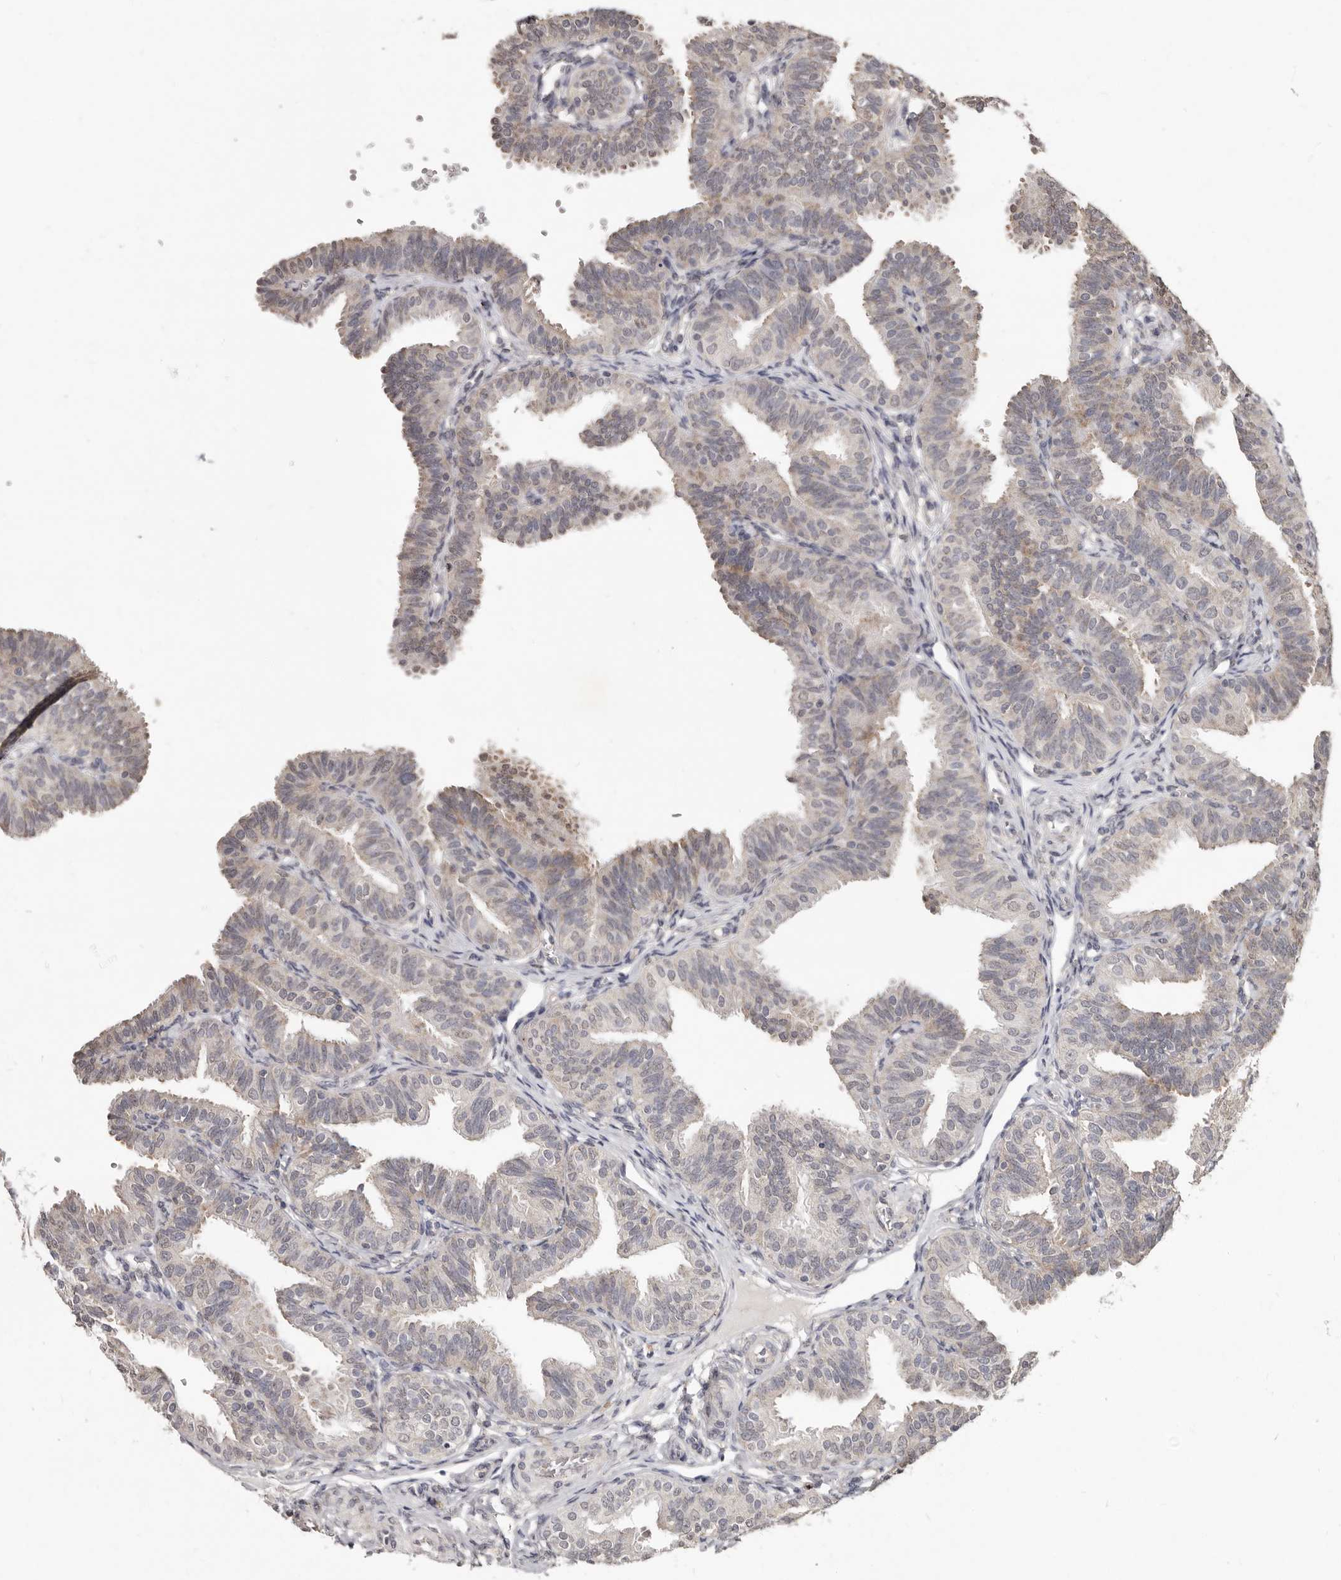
{"staining": {"intensity": "weak", "quantity": "<25%", "location": "cytoplasmic/membranous,nuclear"}, "tissue": "fallopian tube", "cell_type": "Glandular cells", "image_type": "normal", "snomed": [{"axis": "morphology", "description": "Normal tissue, NOS"}, {"axis": "topography", "description": "Fallopian tube"}], "caption": "Immunohistochemical staining of normal human fallopian tube reveals no significant expression in glandular cells.", "gene": "LINGO2", "patient": {"sex": "female", "age": 35}}